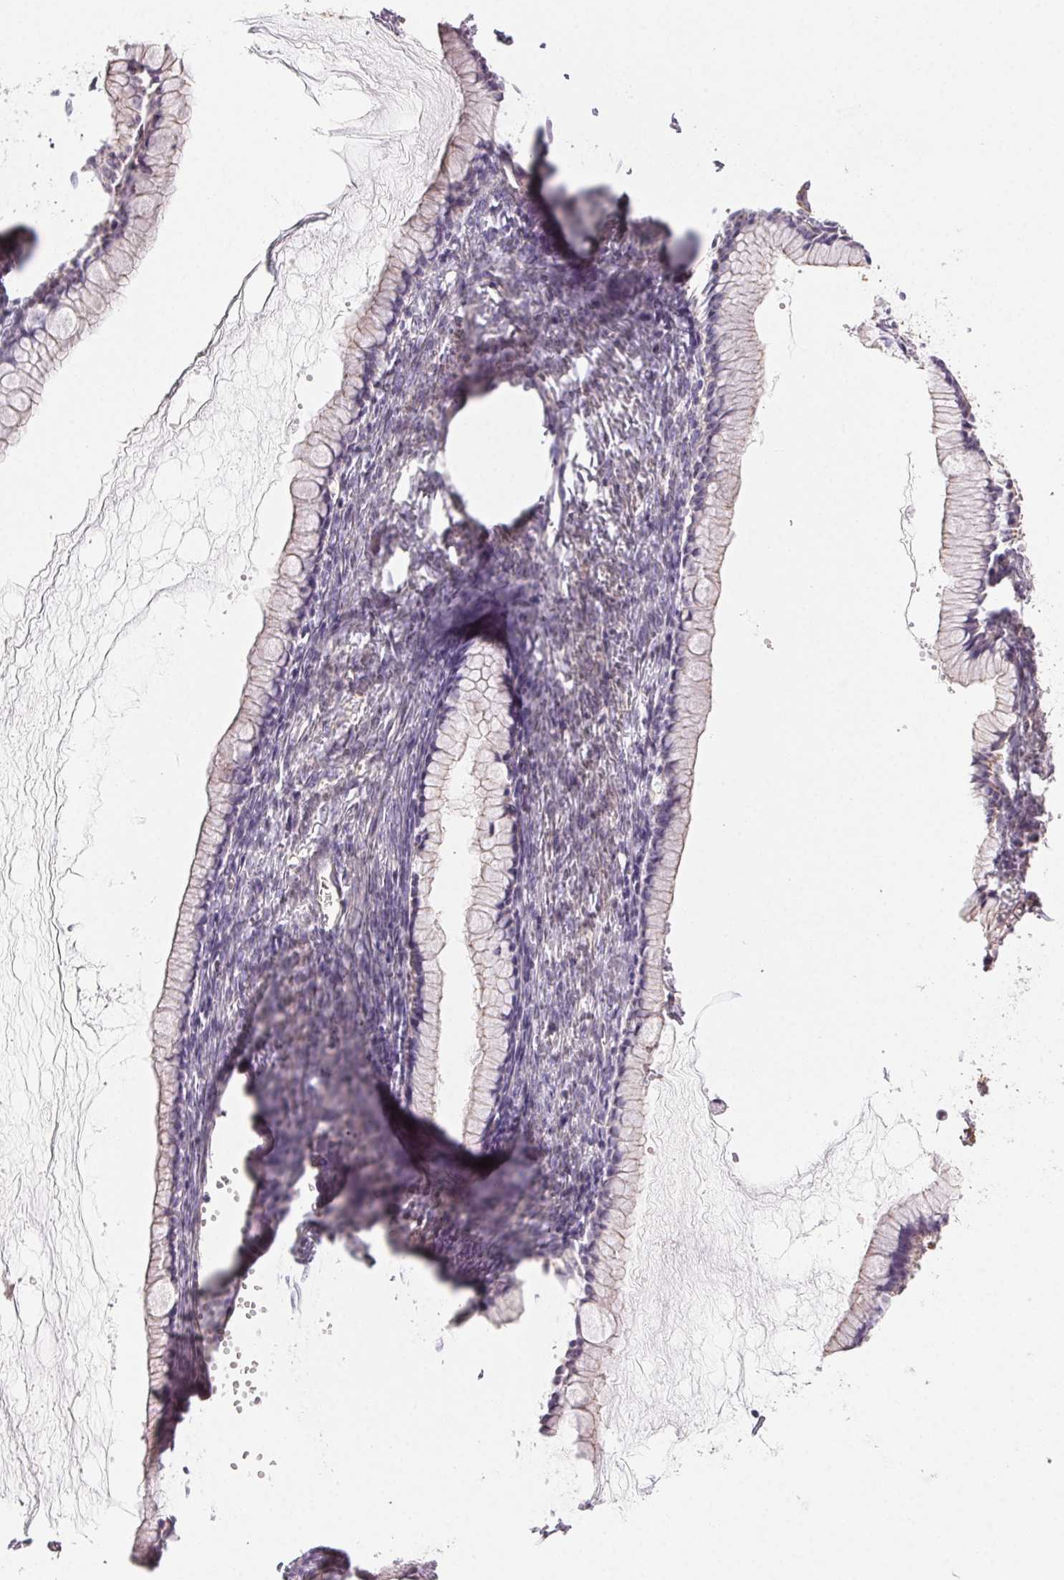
{"staining": {"intensity": "negative", "quantity": "none", "location": "none"}, "tissue": "ovarian cancer", "cell_type": "Tumor cells", "image_type": "cancer", "snomed": [{"axis": "morphology", "description": "Cystadenocarcinoma, mucinous, NOS"}, {"axis": "topography", "description": "Ovary"}], "caption": "Tumor cells show no significant protein positivity in mucinous cystadenocarcinoma (ovarian).", "gene": "PLA2G4F", "patient": {"sex": "female", "age": 41}}